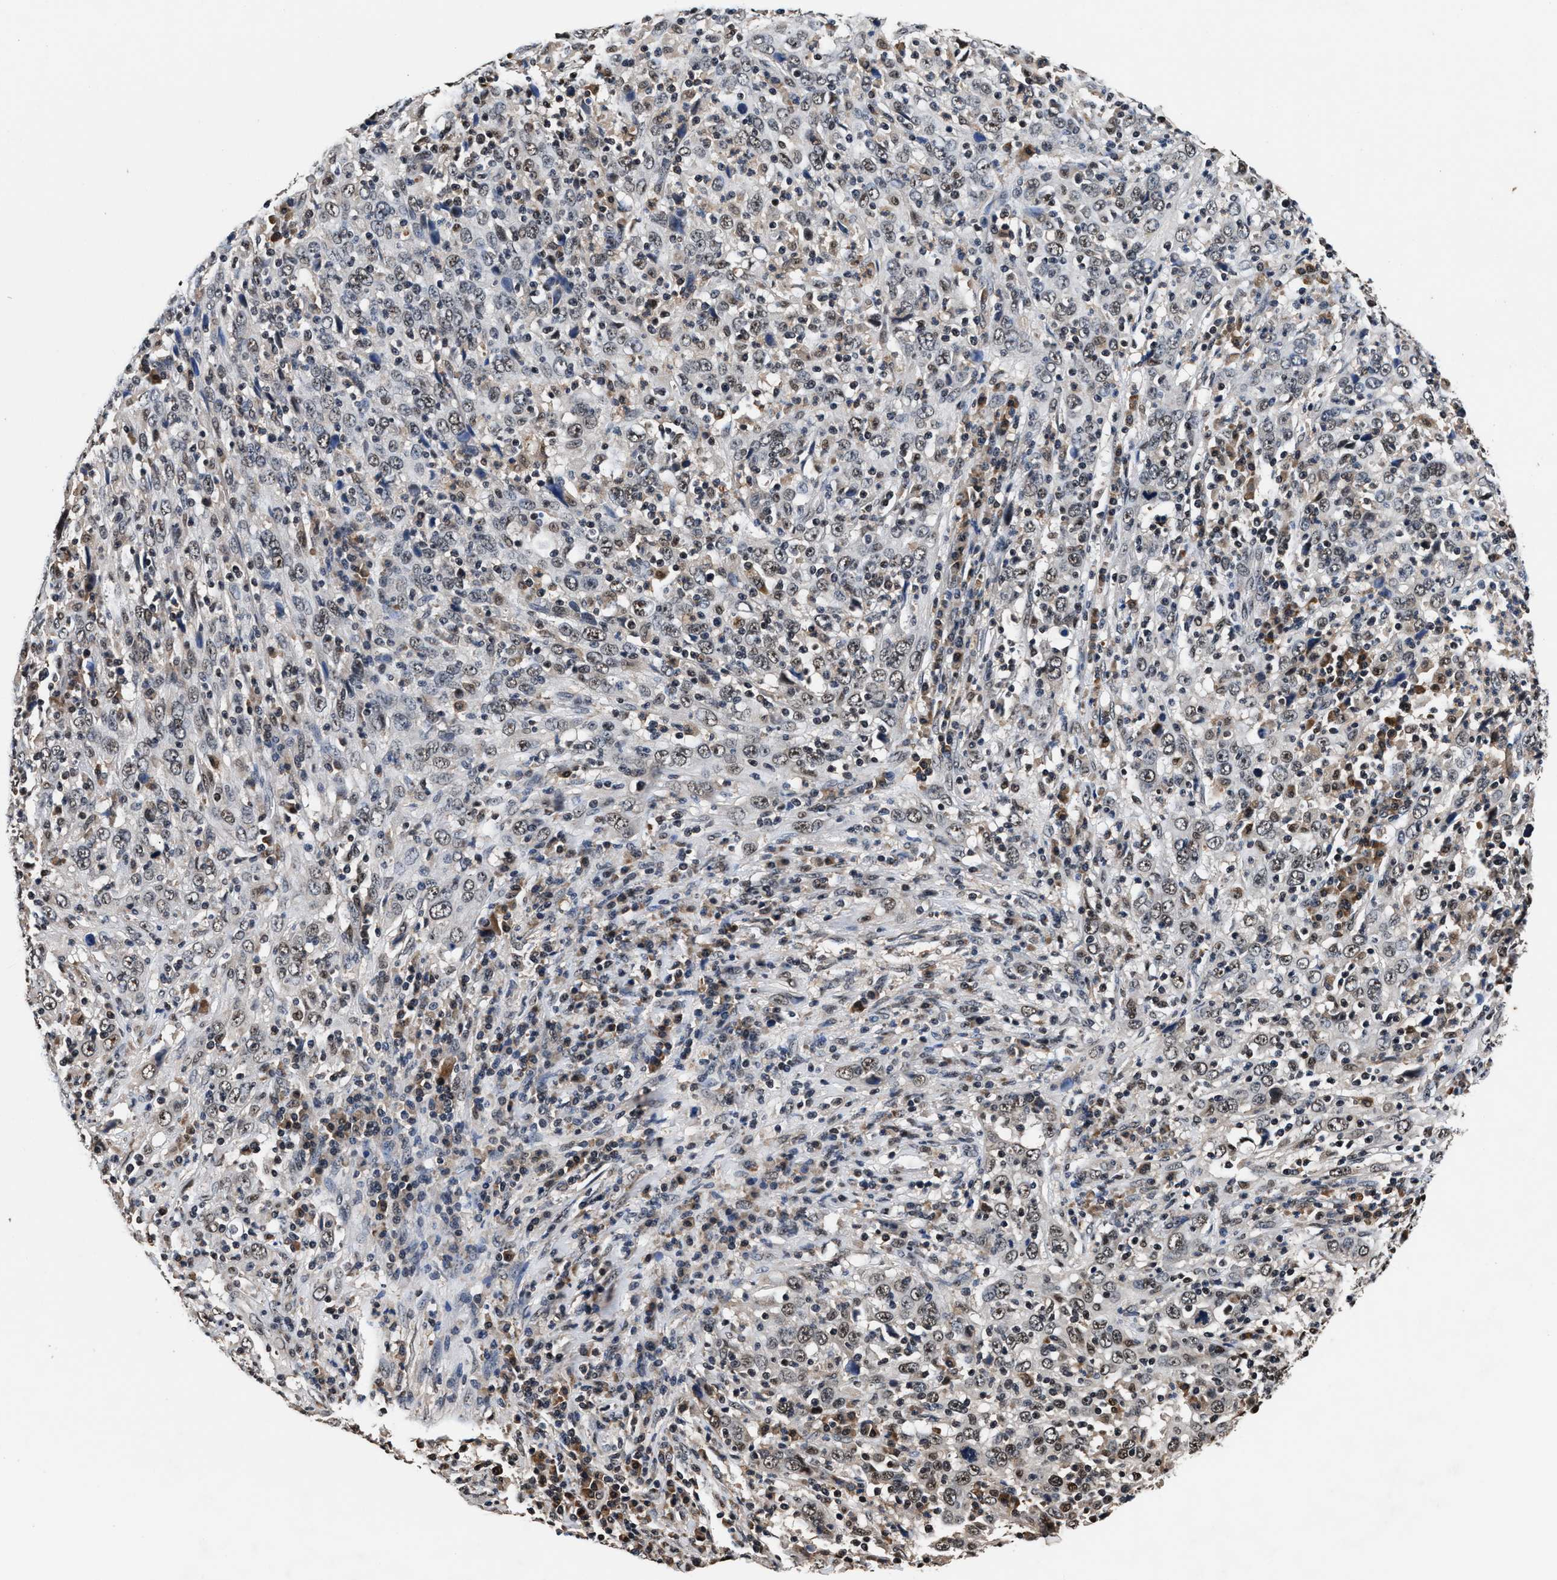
{"staining": {"intensity": "weak", "quantity": ">75%", "location": "nuclear"}, "tissue": "cervical cancer", "cell_type": "Tumor cells", "image_type": "cancer", "snomed": [{"axis": "morphology", "description": "Squamous cell carcinoma, NOS"}, {"axis": "topography", "description": "Cervix"}], "caption": "Cervical cancer was stained to show a protein in brown. There is low levels of weak nuclear positivity in approximately >75% of tumor cells.", "gene": "USP16", "patient": {"sex": "female", "age": 46}}